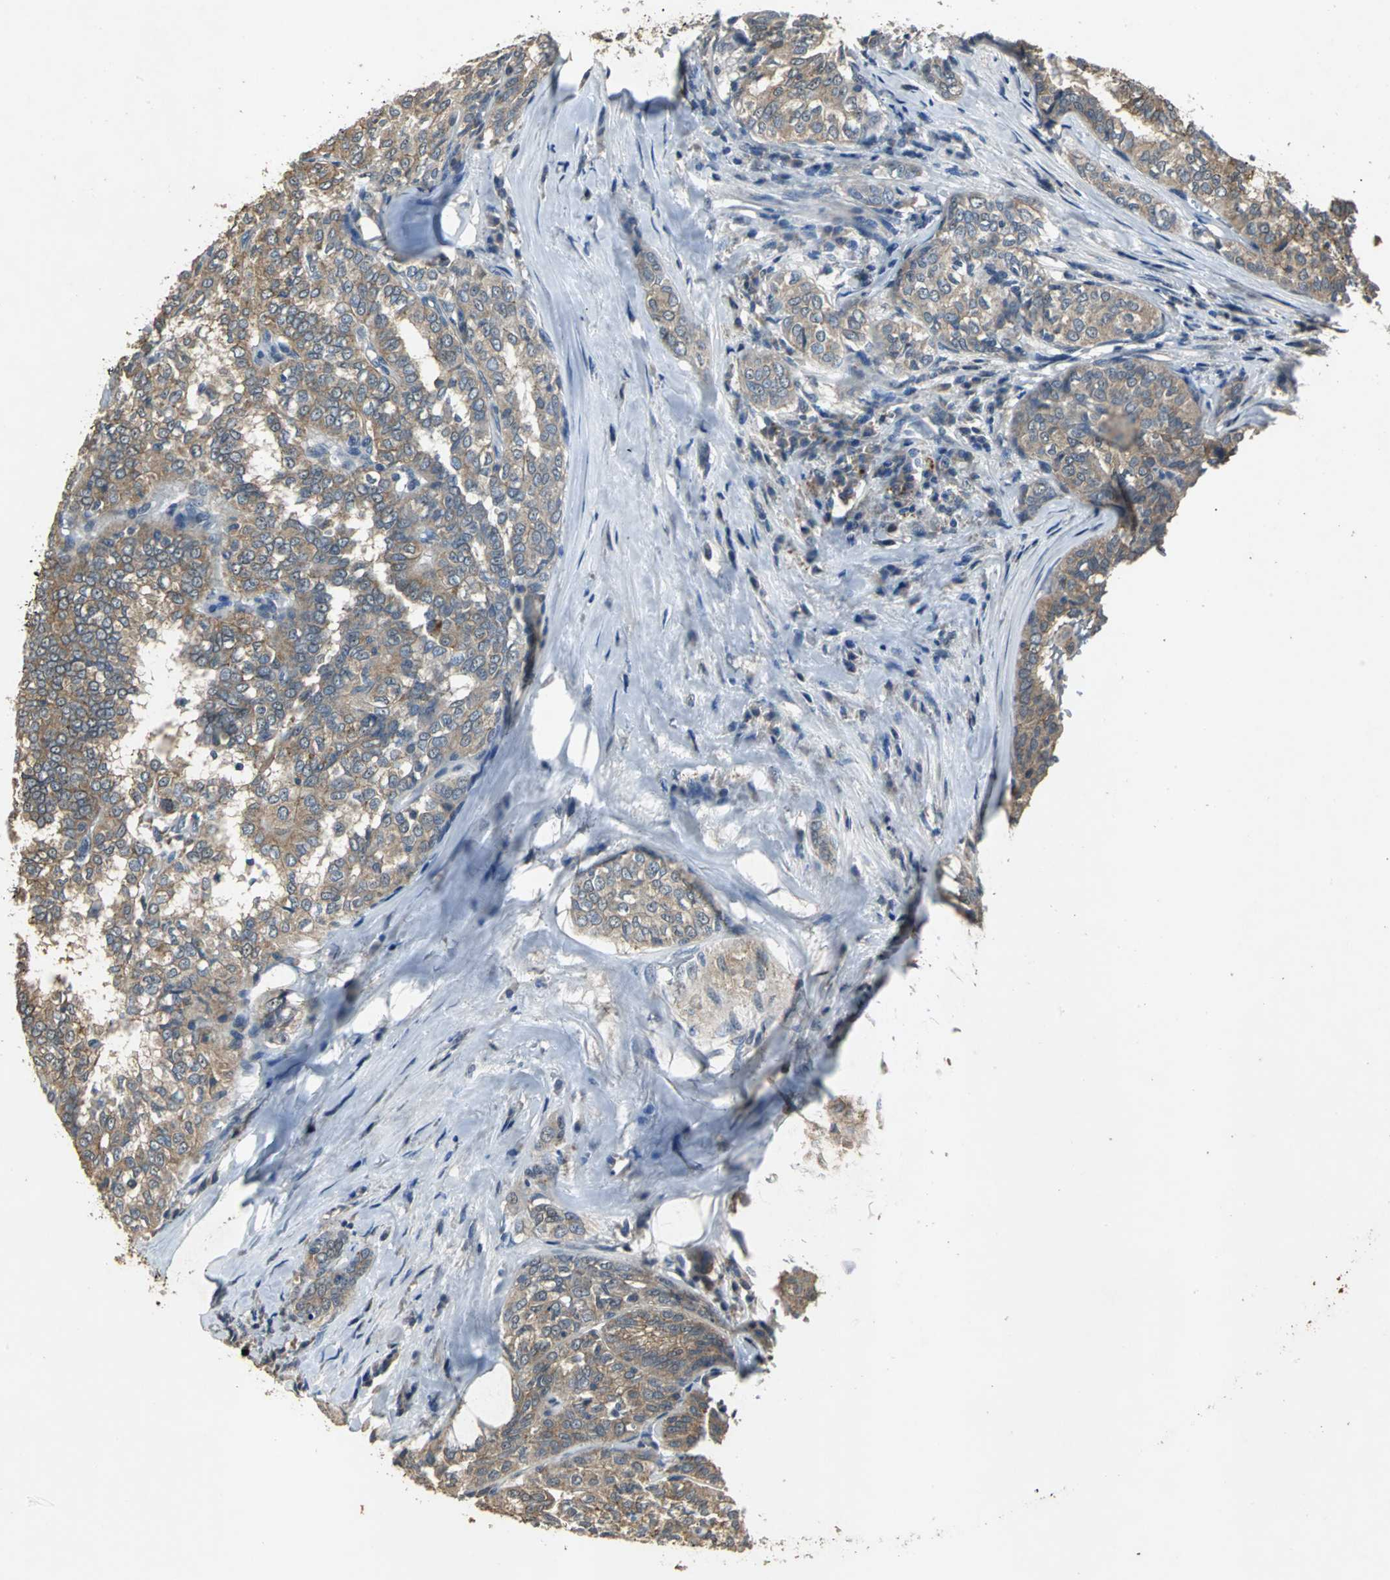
{"staining": {"intensity": "strong", "quantity": ">75%", "location": "cytoplasmic/membranous"}, "tissue": "thyroid cancer", "cell_type": "Tumor cells", "image_type": "cancer", "snomed": [{"axis": "morphology", "description": "Papillary adenocarcinoma, NOS"}, {"axis": "topography", "description": "Thyroid gland"}], "caption": "Immunohistochemistry (IHC) of human papillary adenocarcinoma (thyroid) demonstrates high levels of strong cytoplasmic/membranous positivity in about >75% of tumor cells.", "gene": "OCLN", "patient": {"sex": "female", "age": 30}}